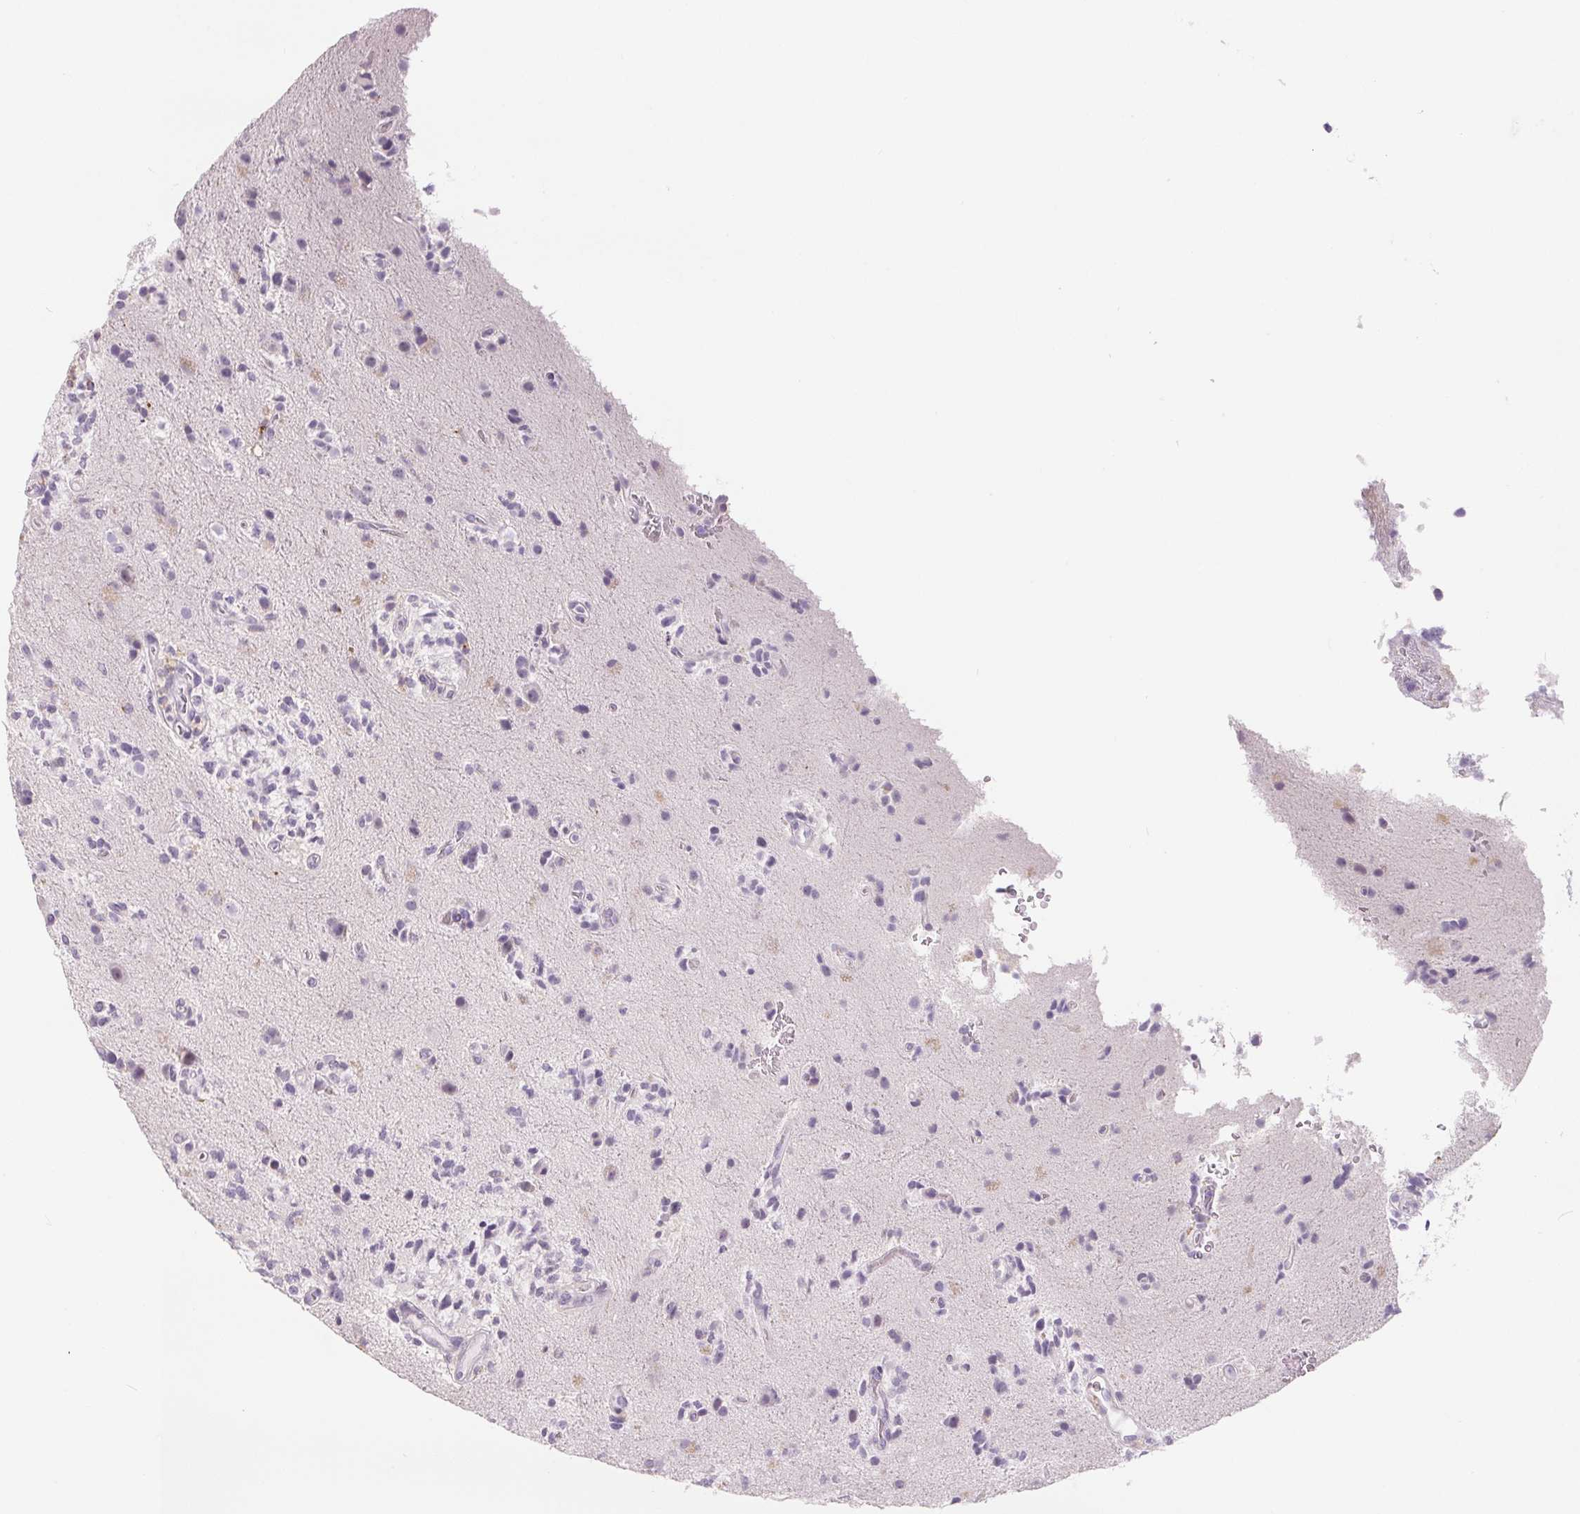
{"staining": {"intensity": "negative", "quantity": "none", "location": "none"}, "tissue": "glioma", "cell_type": "Tumor cells", "image_type": "cancer", "snomed": [{"axis": "morphology", "description": "Glioma, malignant, High grade"}, {"axis": "topography", "description": "Brain"}], "caption": "Tumor cells are negative for protein expression in human glioma.", "gene": "CD69", "patient": {"sex": "female", "age": 71}}